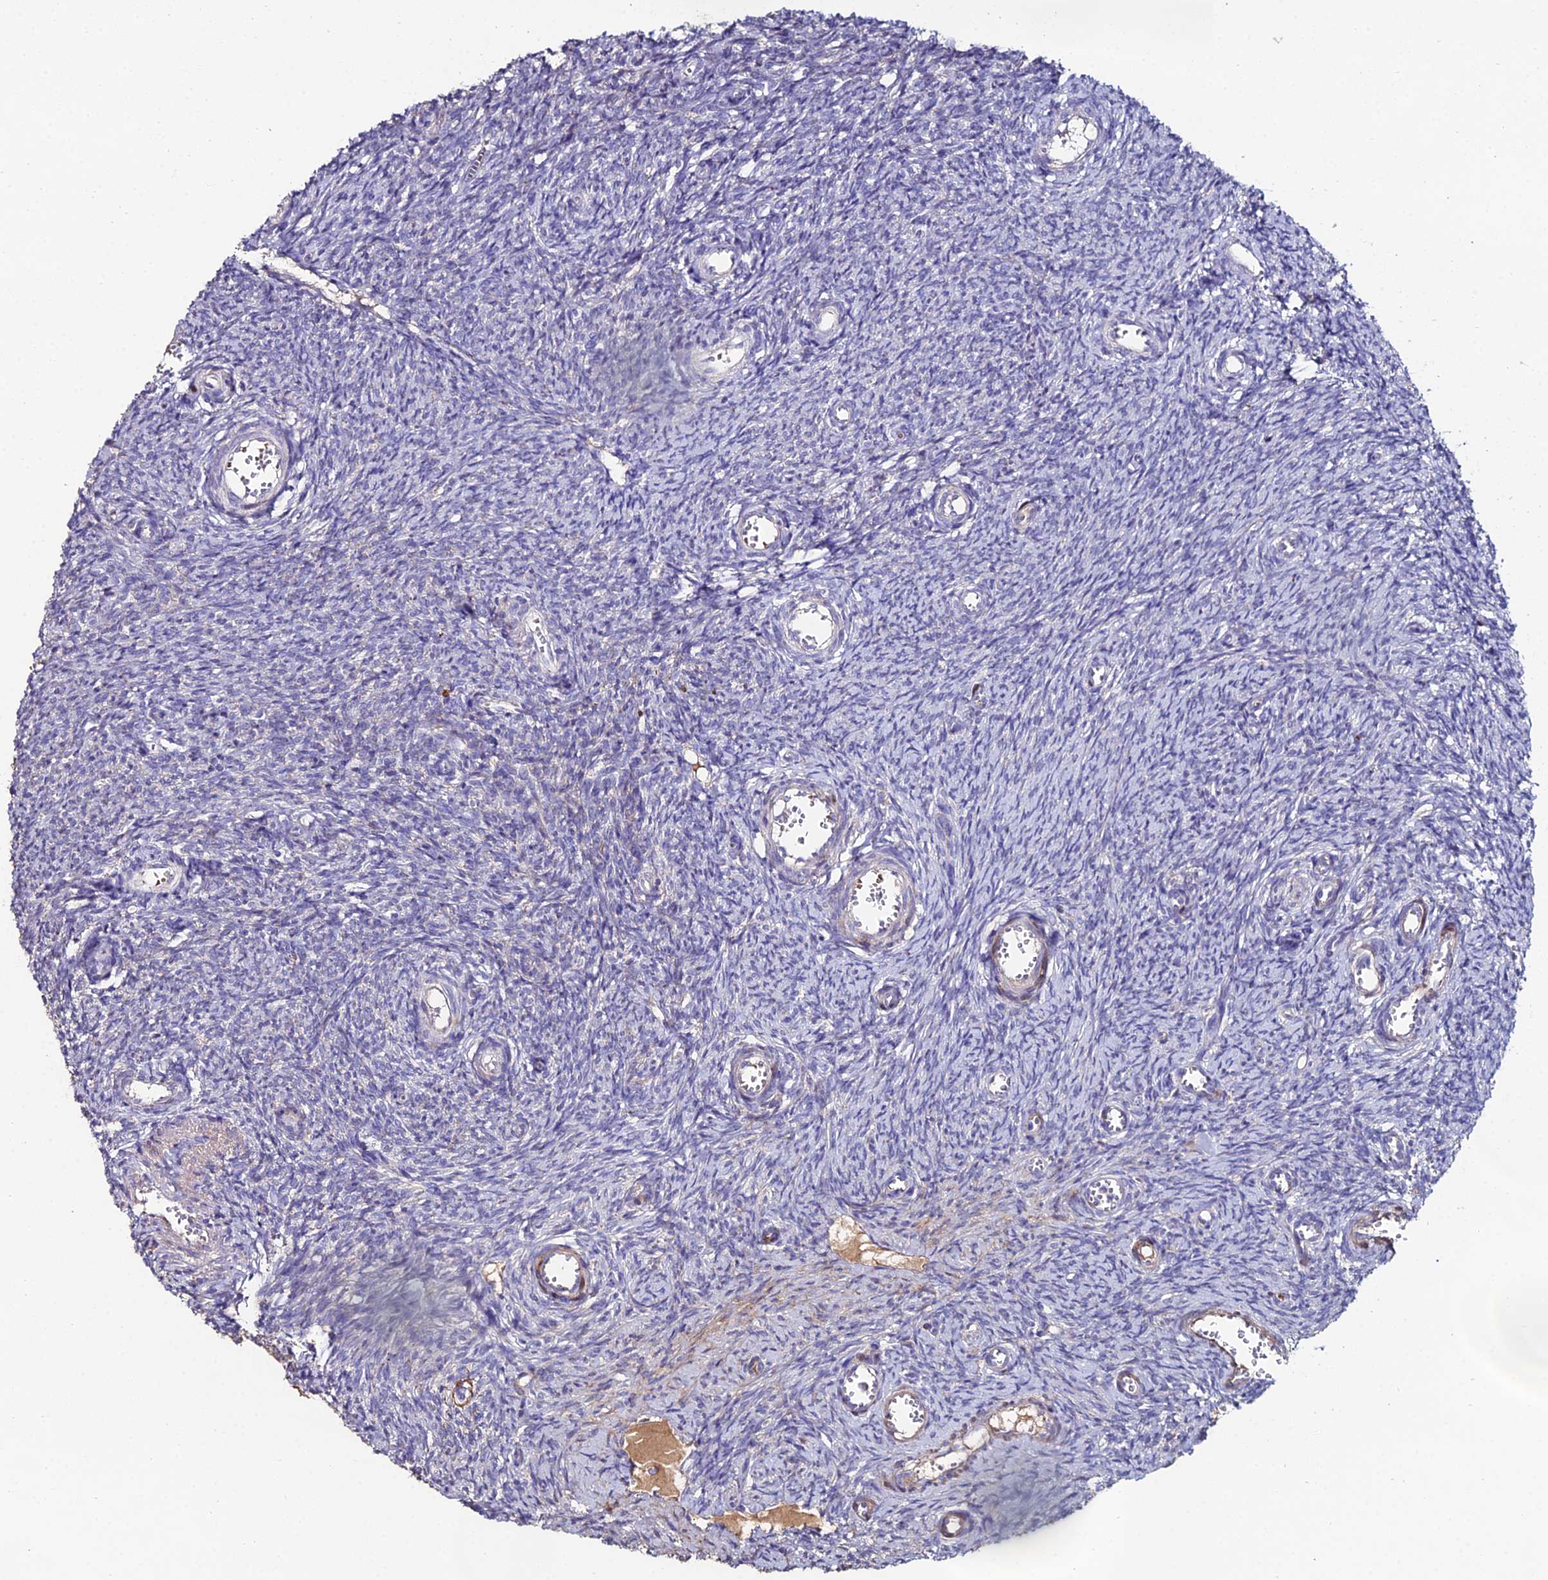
{"staining": {"intensity": "negative", "quantity": "none", "location": "none"}, "tissue": "ovary", "cell_type": "Ovarian stroma cells", "image_type": "normal", "snomed": [{"axis": "morphology", "description": "Normal tissue, NOS"}, {"axis": "topography", "description": "Ovary"}], "caption": "This is an immunohistochemistry photomicrograph of unremarkable ovary. There is no staining in ovarian stroma cells.", "gene": "ESRRG", "patient": {"sex": "female", "age": 44}}